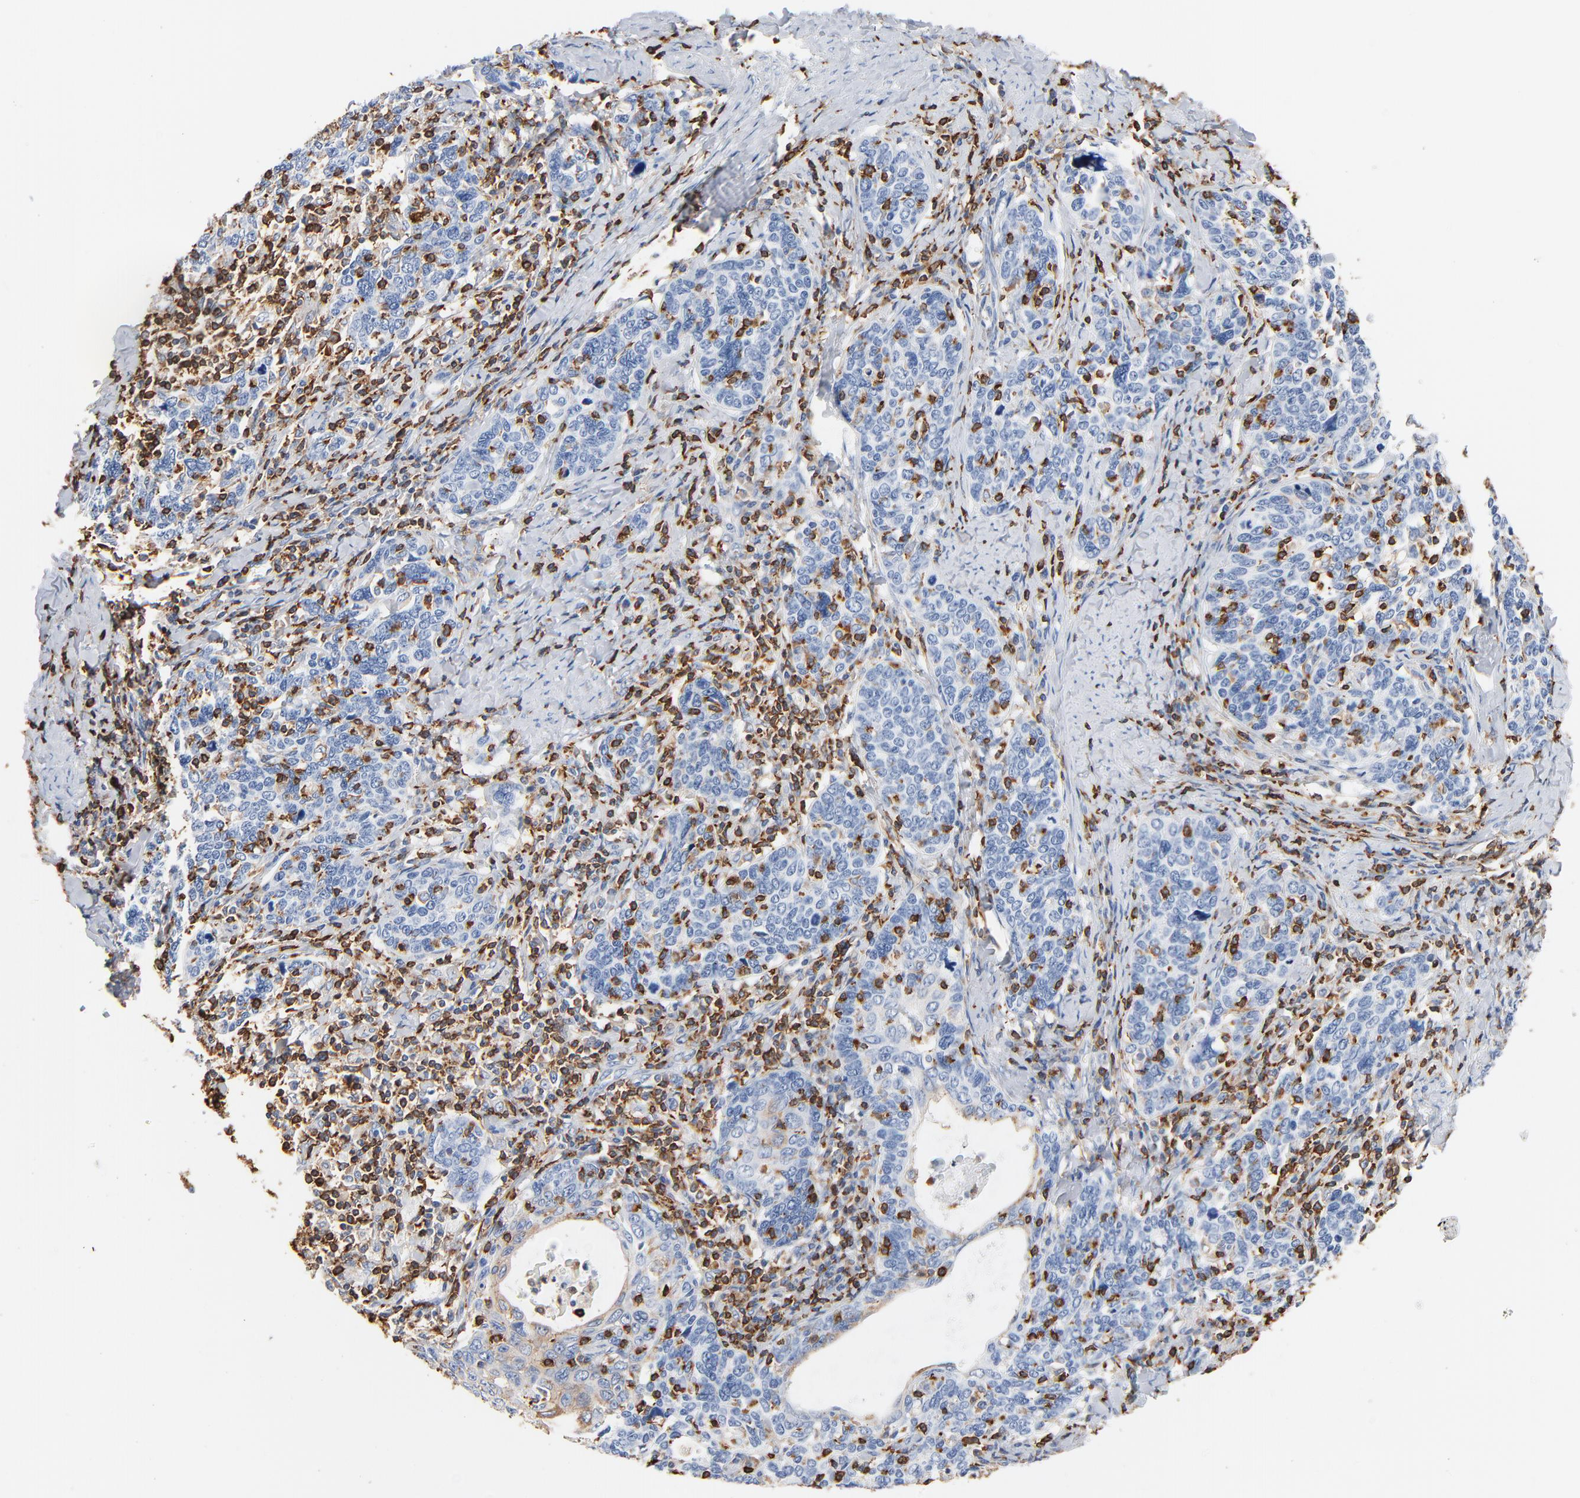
{"staining": {"intensity": "negative", "quantity": "none", "location": "none"}, "tissue": "cervical cancer", "cell_type": "Tumor cells", "image_type": "cancer", "snomed": [{"axis": "morphology", "description": "Squamous cell carcinoma, NOS"}, {"axis": "topography", "description": "Cervix"}], "caption": "Immunohistochemistry (IHC) of cervical cancer (squamous cell carcinoma) displays no positivity in tumor cells.", "gene": "SH3KBP1", "patient": {"sex": "female", "age": 41}}